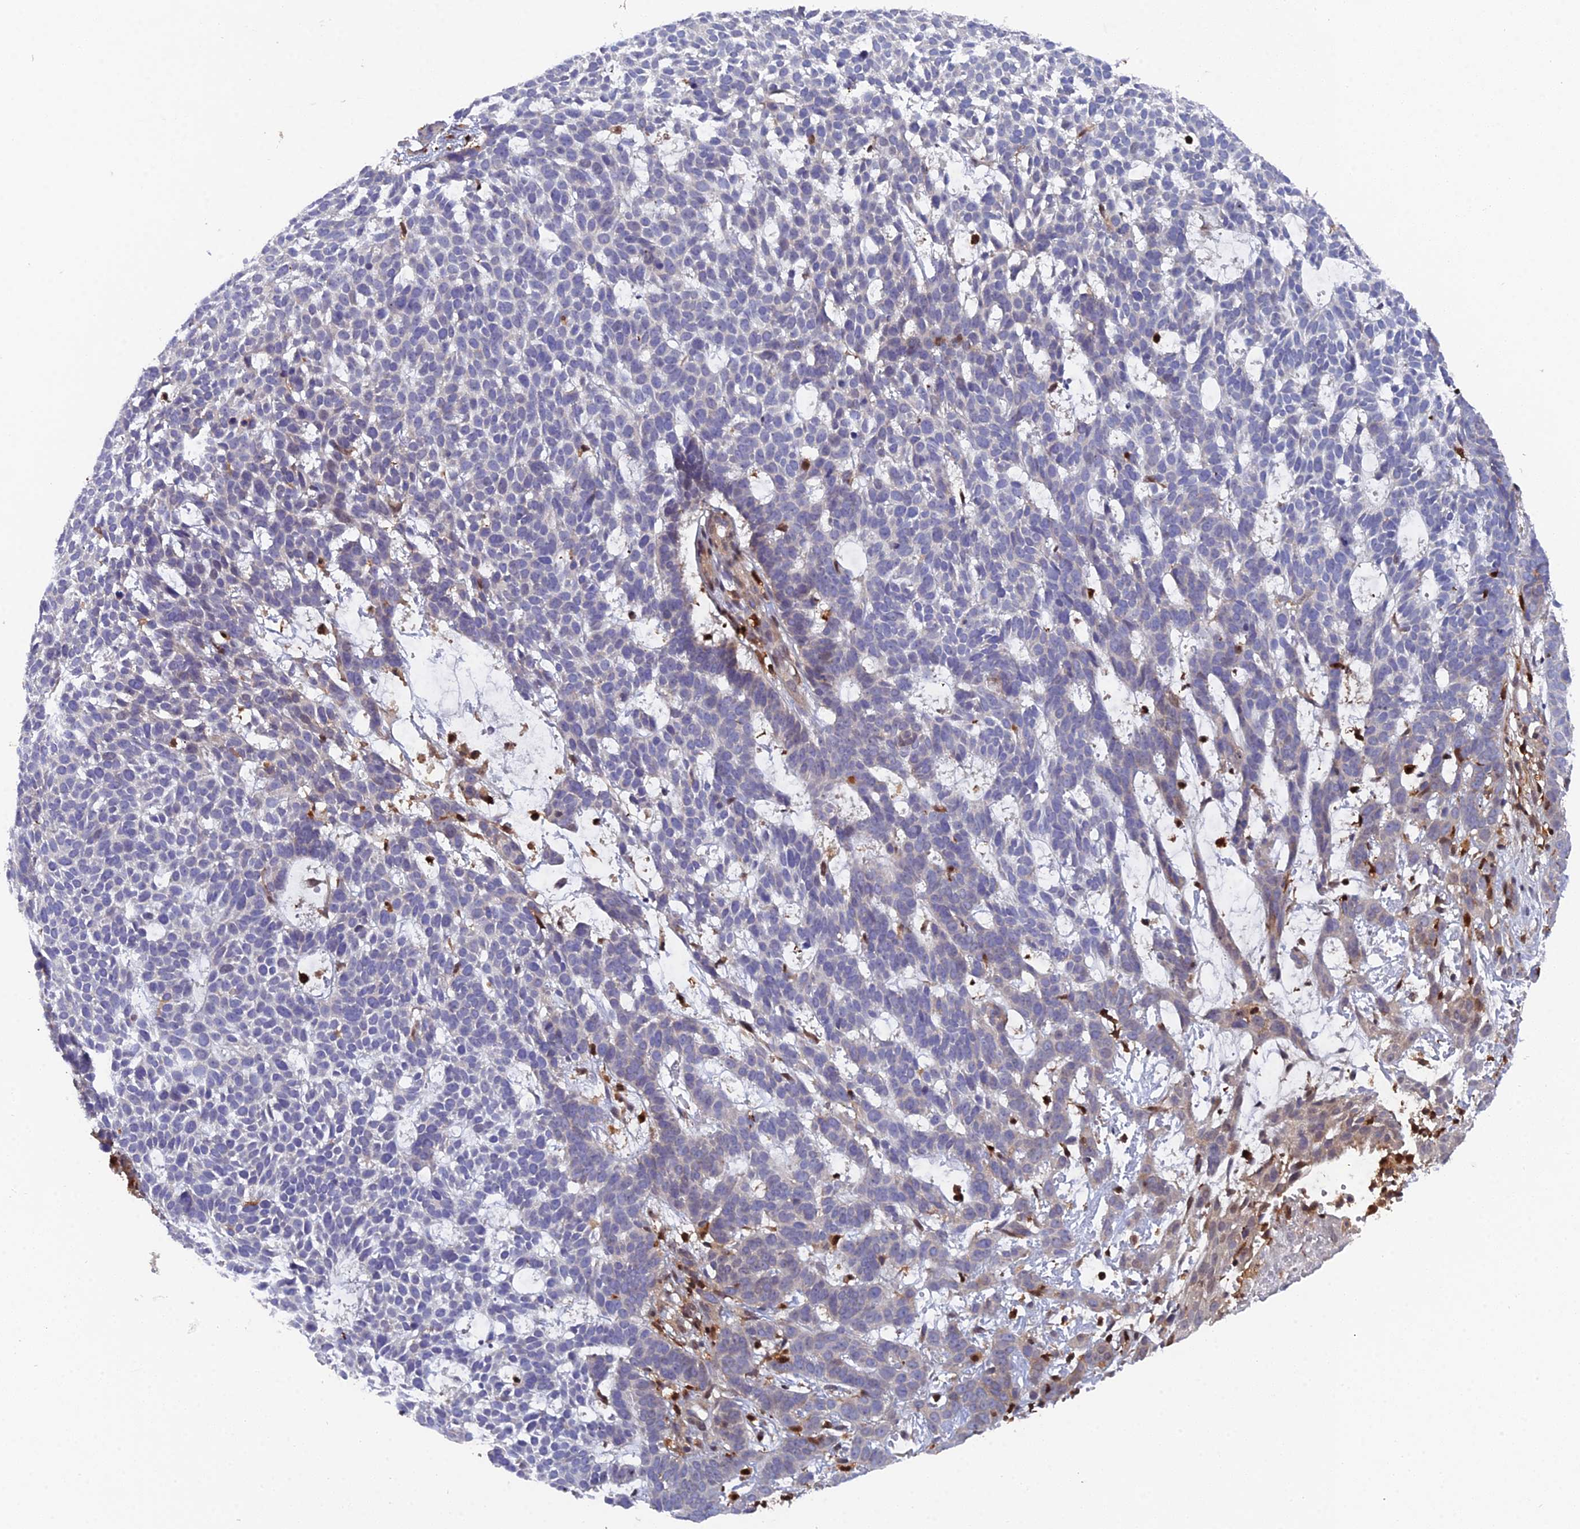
{"staining": {"intensity": "negative", "quantity": "none", "location": "none"}, "tissue": "skin cancer", "cell_type": "Tumor cells", "image_type": "cancer", "snomed": [{"axis": "morphology", "description": "Basal cell carcinoma"}, {"axis": "topography", "description": "Skin"}], "caption": "Tumor cells are negative for brown protein staining in skin cancer (basal cell carcinoma). (Immunohistochemistry, brightfield microscopy, high magnification).", "gene": "GALK2", "patient": {"sex": "female", "age": 78}}